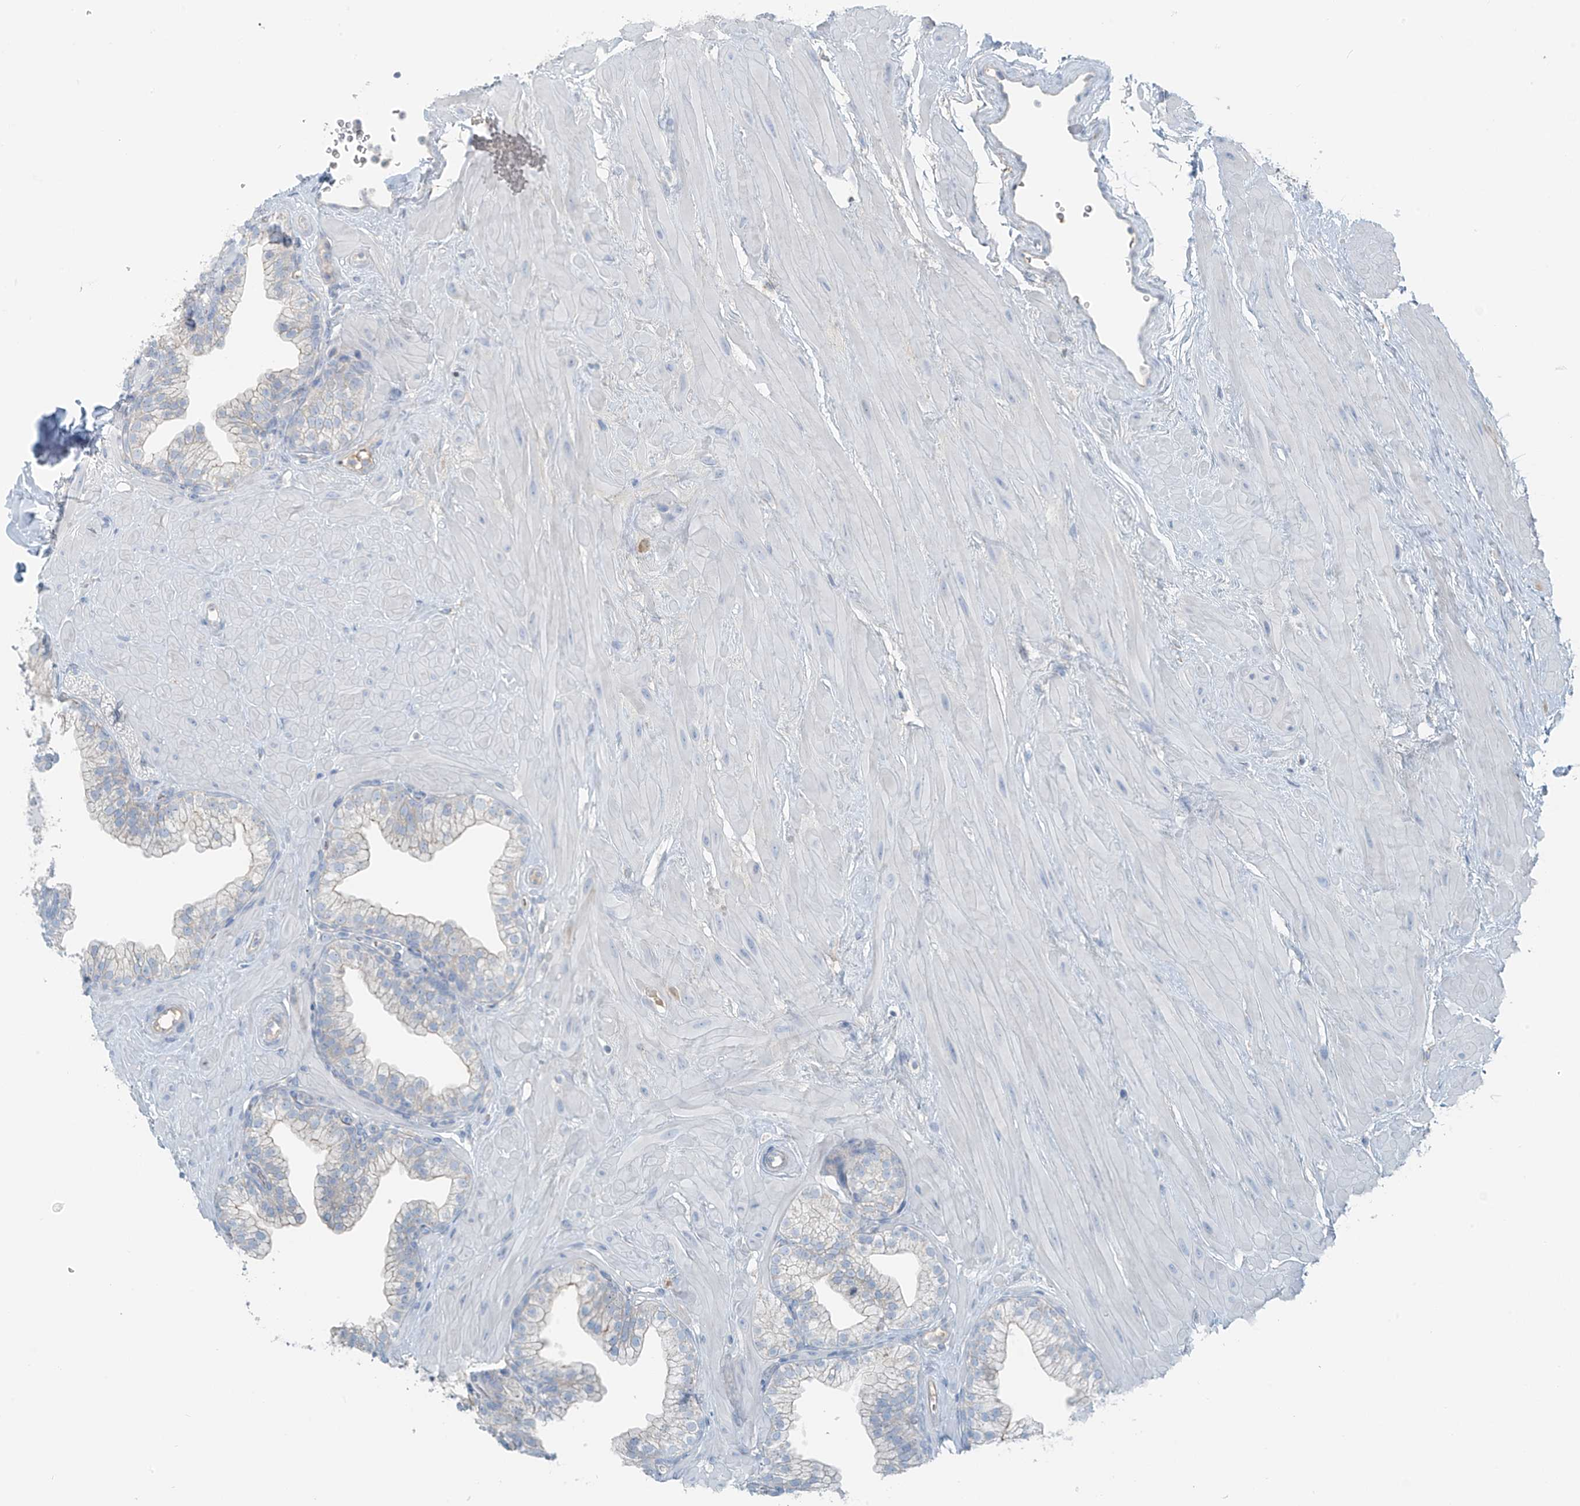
{"staining": {"intensity": "negative", "quantity": "none", "location": "none"}, "tissue": "prostate", "cell_type": "Glandular cells", "image_type": "normal", "snomed": [{"axis": "morphology", "description": "Normal tissue, NOS"}, {"axis": "morphology", "description": "Urothelial carcinoma, Low grade"}, {"axis": "topography", "description": "Urinary bladder"}, {"axis": "topography", "description": "Prostate"}], "caption": "This is an immunohistochemistry photomicrograph of benign prostate. There is no expression in glandular cells.", "gene": "FAM131C", "patient": {"sex": "male", "age": 60}}